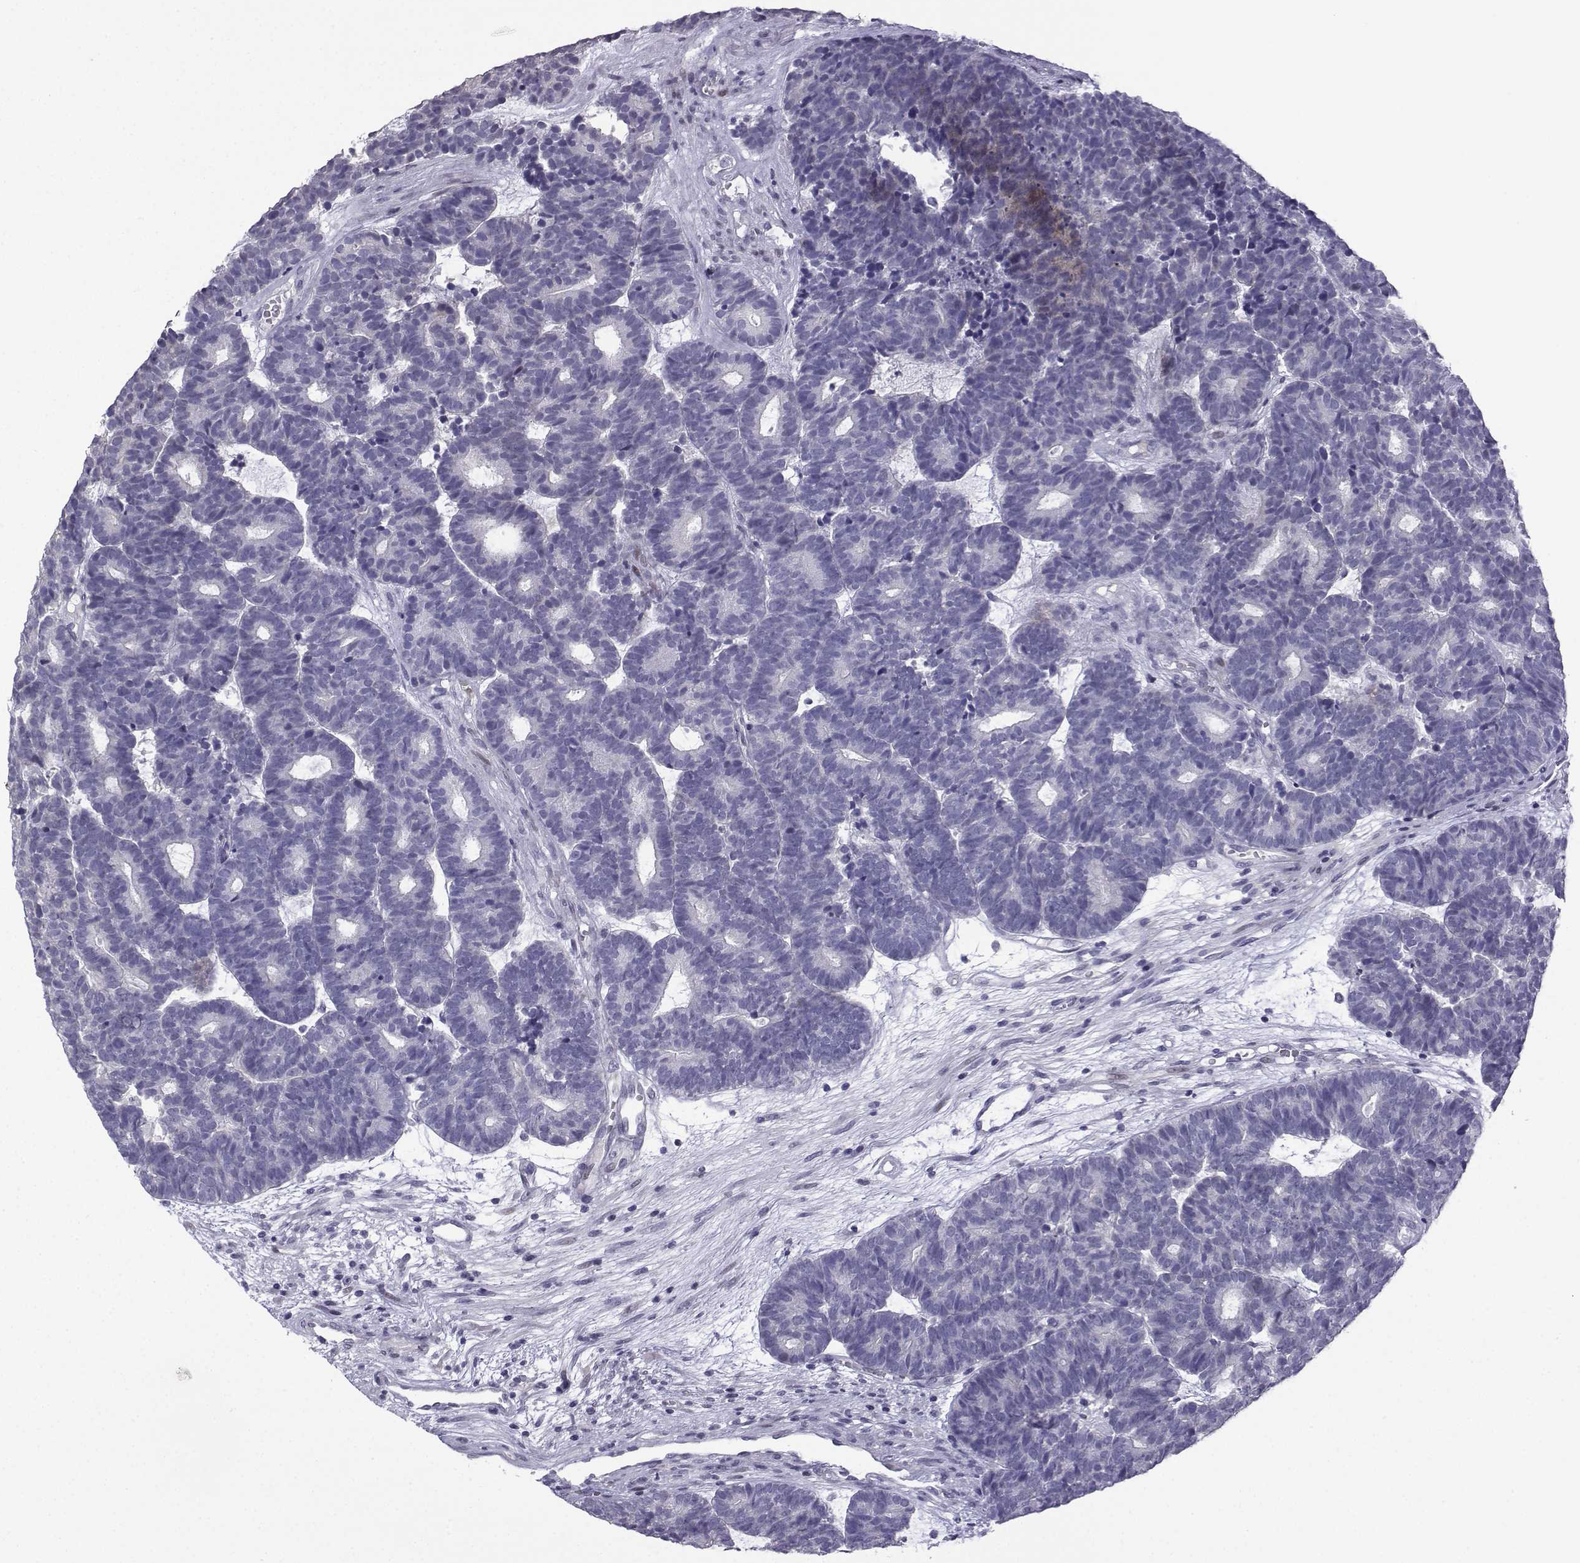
{"staining": {"intensity": "negative", "quantity": "none", "location": "none"}, "tissue": "head and neck cancer", "cell_type": "Tumor cells", "image_type": "cancer", "snomed": [{"axis": "morphology", "description": "Adenocarcinoma, NOS"}, {"axis": "topography", "description": "Head-Neck"}], "caption": "Immunohistochemistry (IHC) histopathology image of human head and neck adenocarcinoma stained for a protein (brown), which shows no staining in tumor cells.", "gene": "CFAP70", "patient": {"sex": "female", "age": 81}}